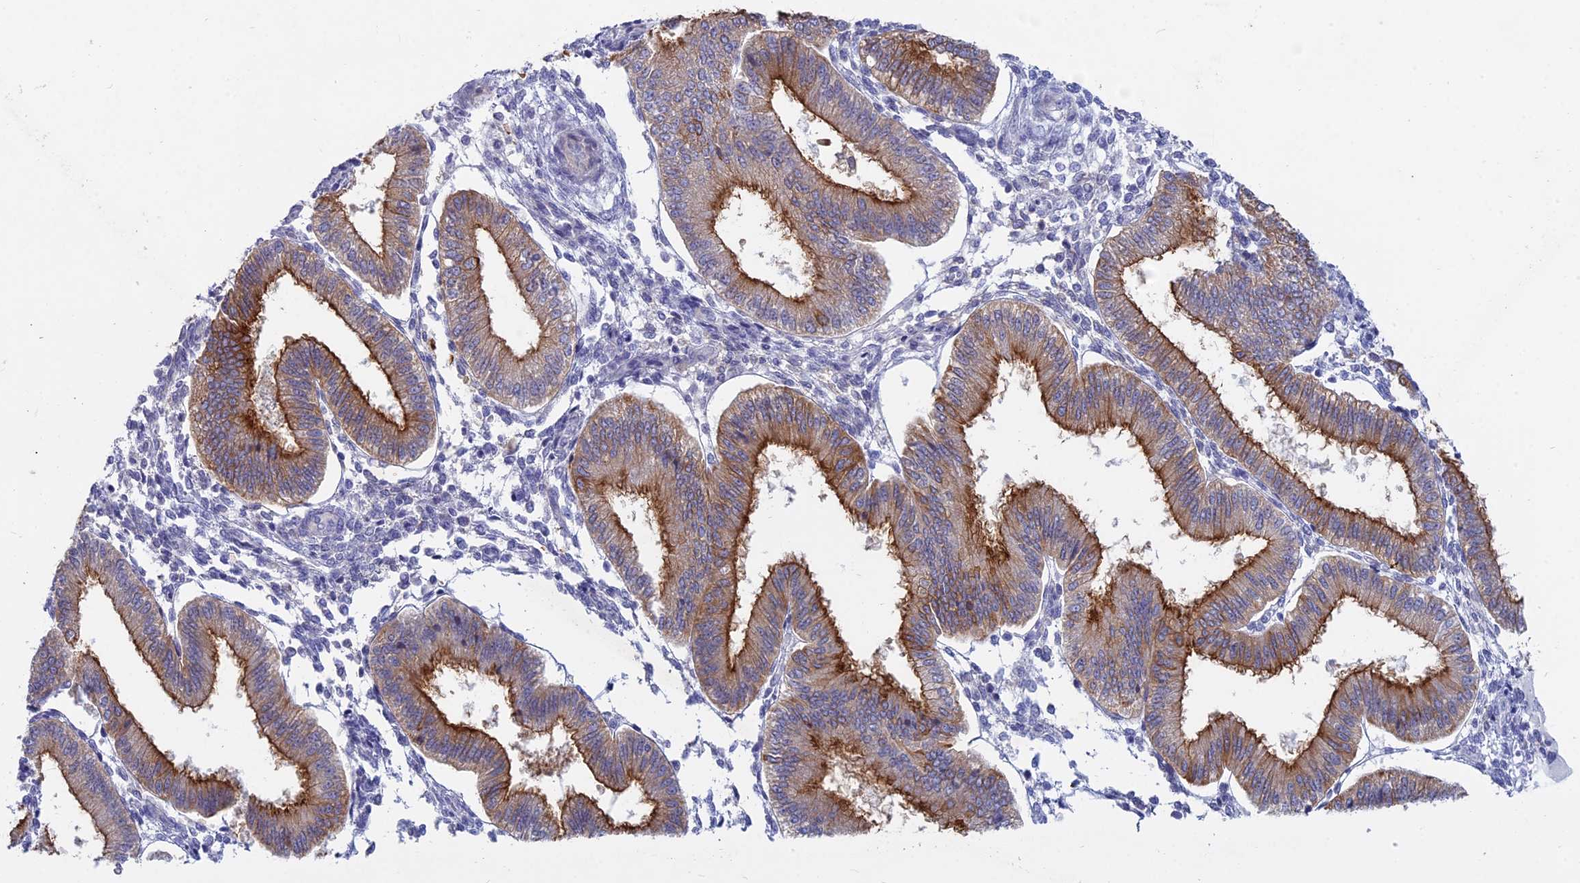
{"staining": {"intensity": "negative", "quantity": "none", "location": "none"}, "tissue": "endometrium", "cell_type": "Cells in endometrial stroma", "image_type": "normal", "snomed": [{"axis": "morphology", "description": "Normal tissue, NOS"}, {"axis": "topography", "description": "Endometrium"}], "caption": "Unremarkable endometrium was stained to show a protein in brown. There is no significant staining in cells in endometrial stroma.", "gene": "MYO5B", "patient": {"sex": "female", "age": 39}}